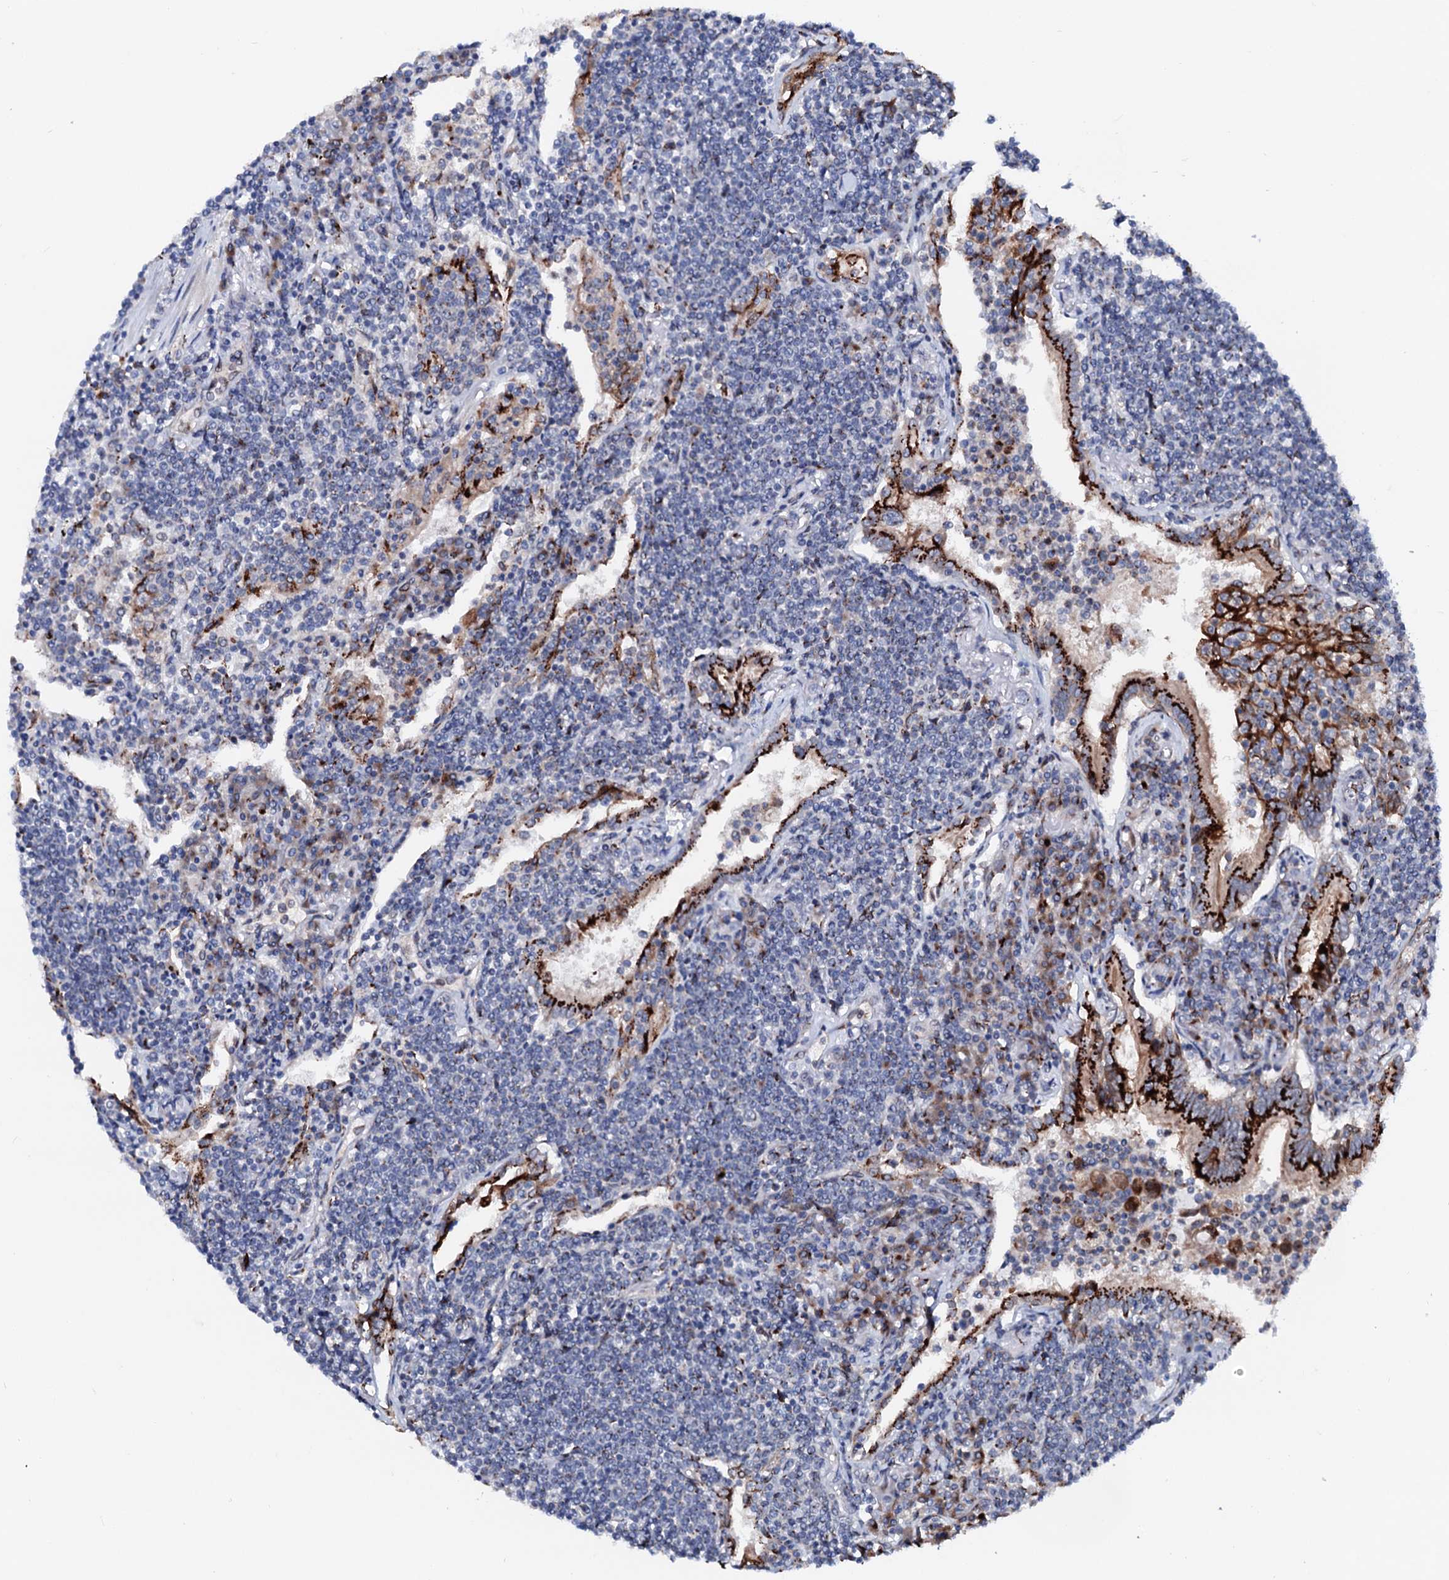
{"staining": {"intensity": "negative", "quantity": "none", "location": "none"}, "tissue": "lymphoma", "cell_type": "Tumor cells", "image_type": "cancer", "snomed": [{"axis": "morphology", "description": "Malignant lymphoma, non-Hodgkin's type, Low grade"}, {"axis": "topography", "description": "Lung"}], "caption": "Tumor cells show no significant positivity in lymphoma.", "gene": "TMCO3", "patient": {"sex": "female", "age": 71}}